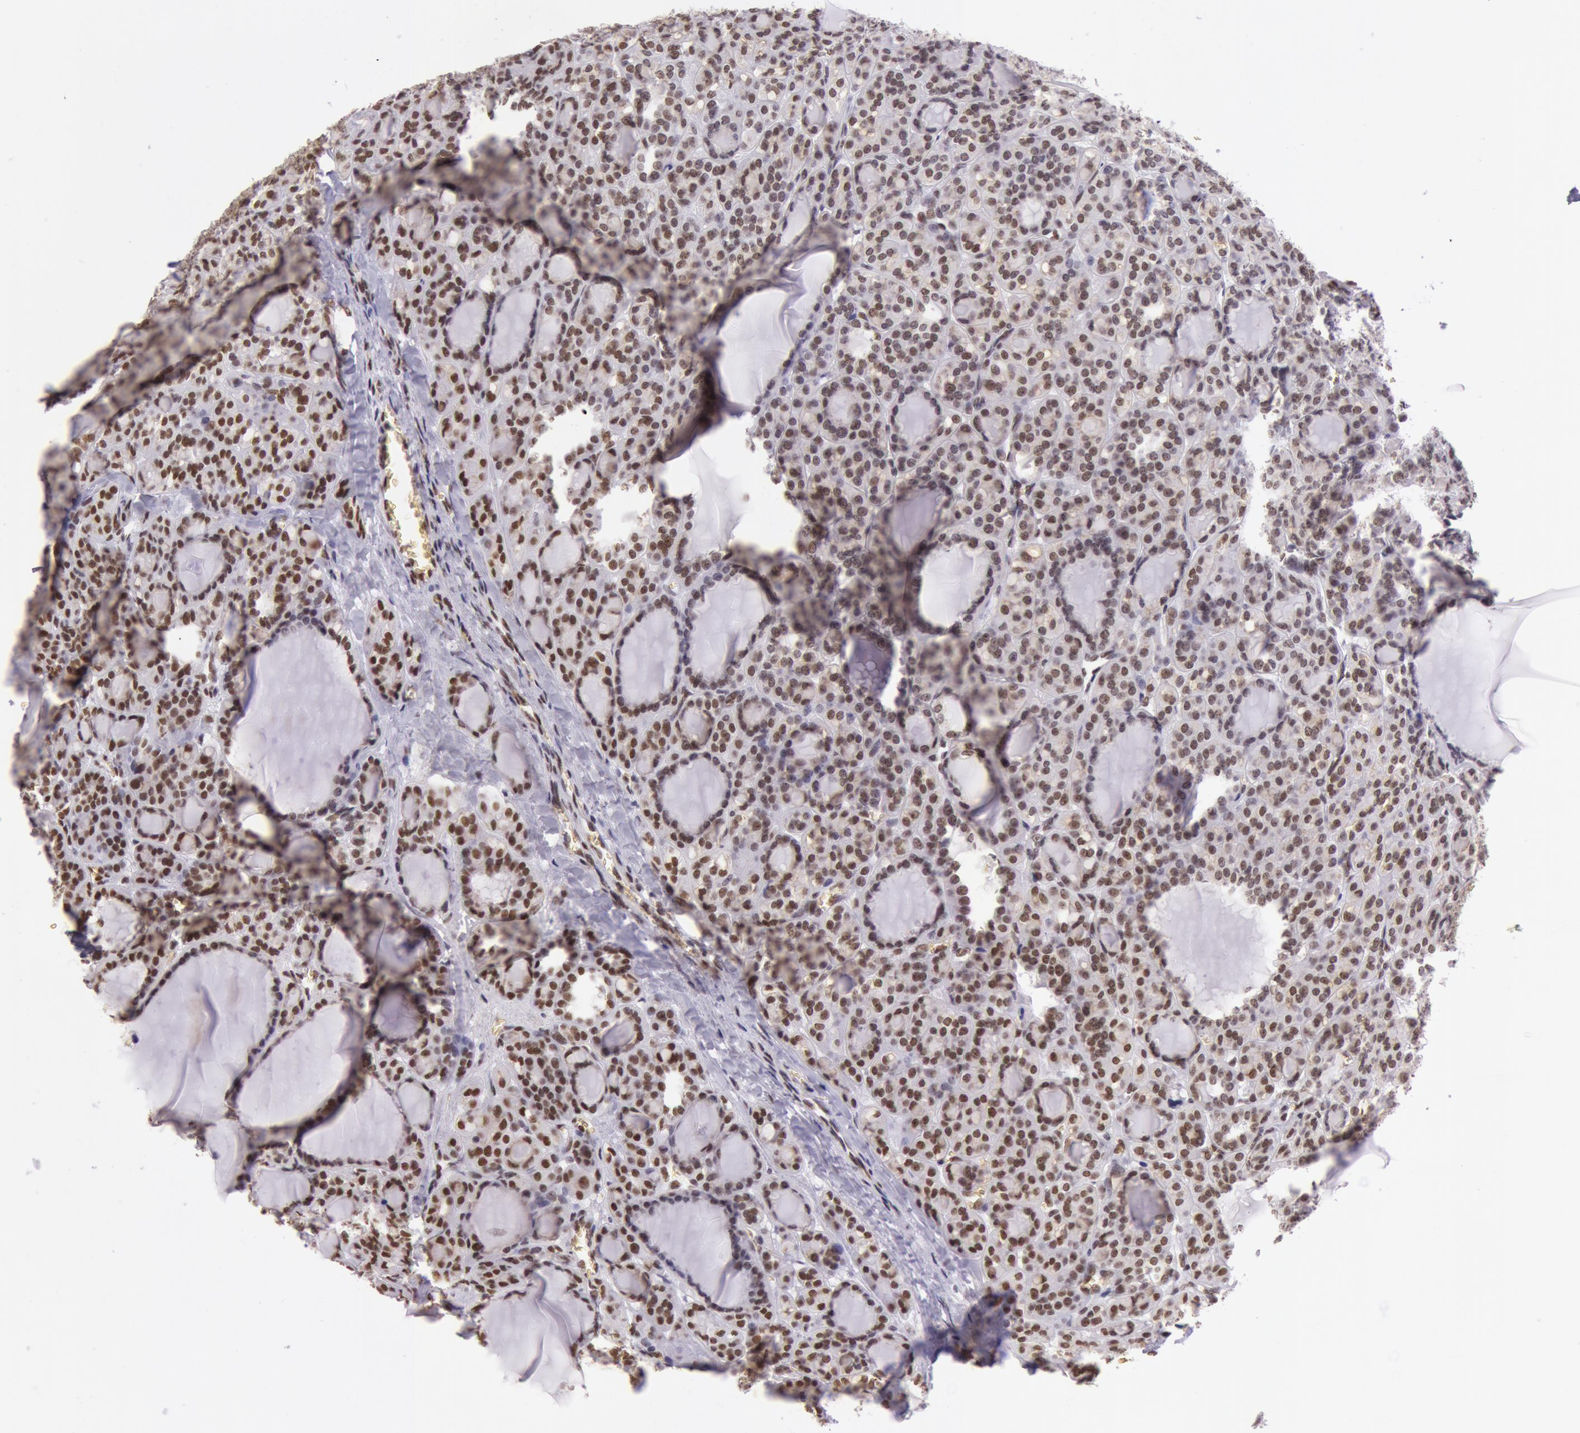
{"staining": {"intensity": "strong", "quantity": ">75%", "location": "nuclear"}, "tissue": "thyroid cancer", "cell_type": "Tumor cells", "image_type": "cancer", "snomed": [{"axis": "morphology", "description": "Follicular adenoma carcinoma, NOS"}, {"axis": "topography", "description": "Thyroid gland"}], "caption": "A photomicrograph of human follicular adenoma carcinoma (thyroid) stained for a protein shows strong nuclear brown staining in tumor cells. The staining was performed using DAB, with brown indicating positive protein expression. Nuclei are stained blue with hematoxylin.", "gene": "NBN", "patient": {"sex": "female", "age": 71}}